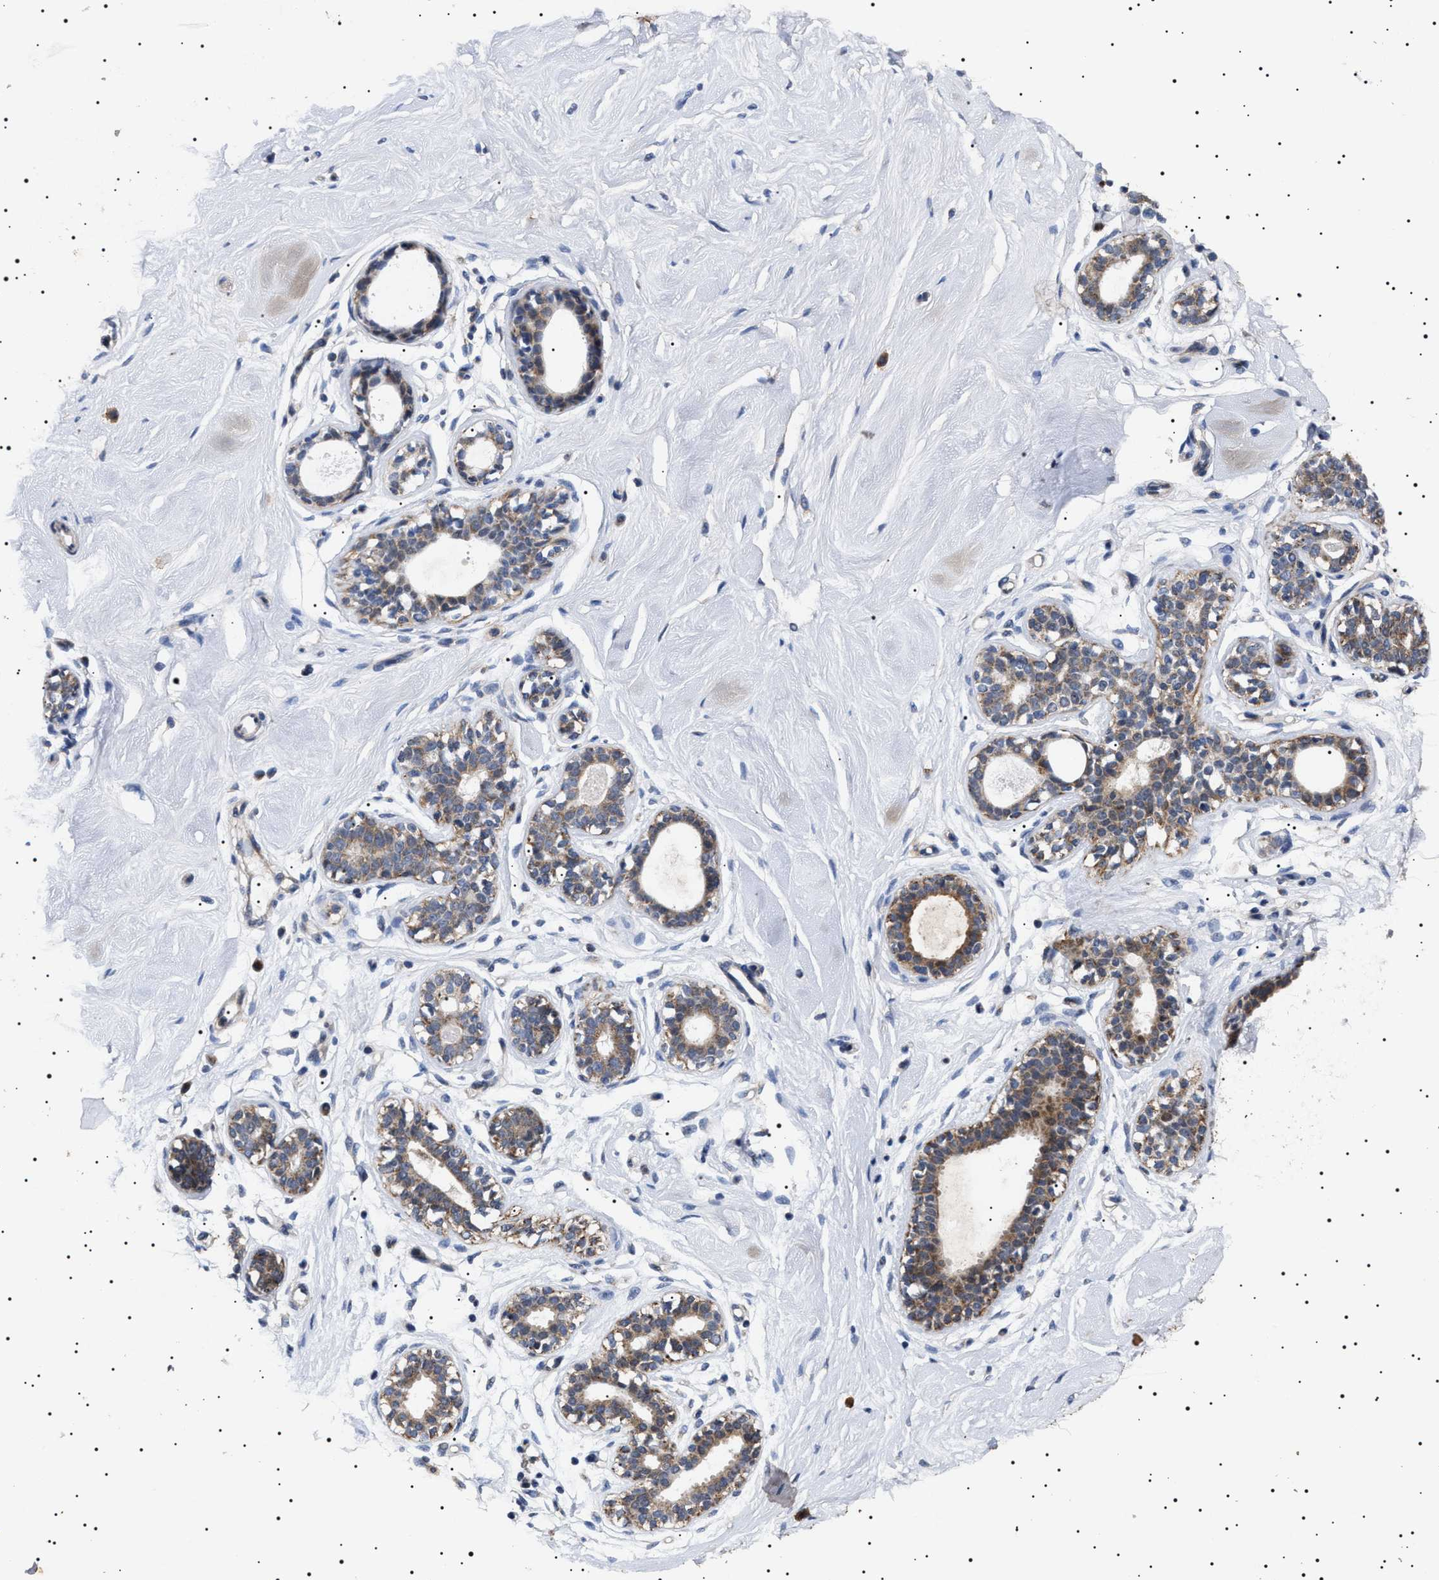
{"staining": {"intensity": "negative", "quantity": "none", "location": "none"}, "tissue": "breast", "cell_type": "Adipocytes", "image_type": "normal", "snomed": [{"axis": "morphology", "description": "Normal tissue, NOS"}, {"axis": "topography", "description": "Breast"}], "caption": "DAB immunohistochemical staining of benign human breast demonstrates no significant expression in adipocytes.", "gene": "RAB34", "patient": {"sex": "female", "age": 23}}